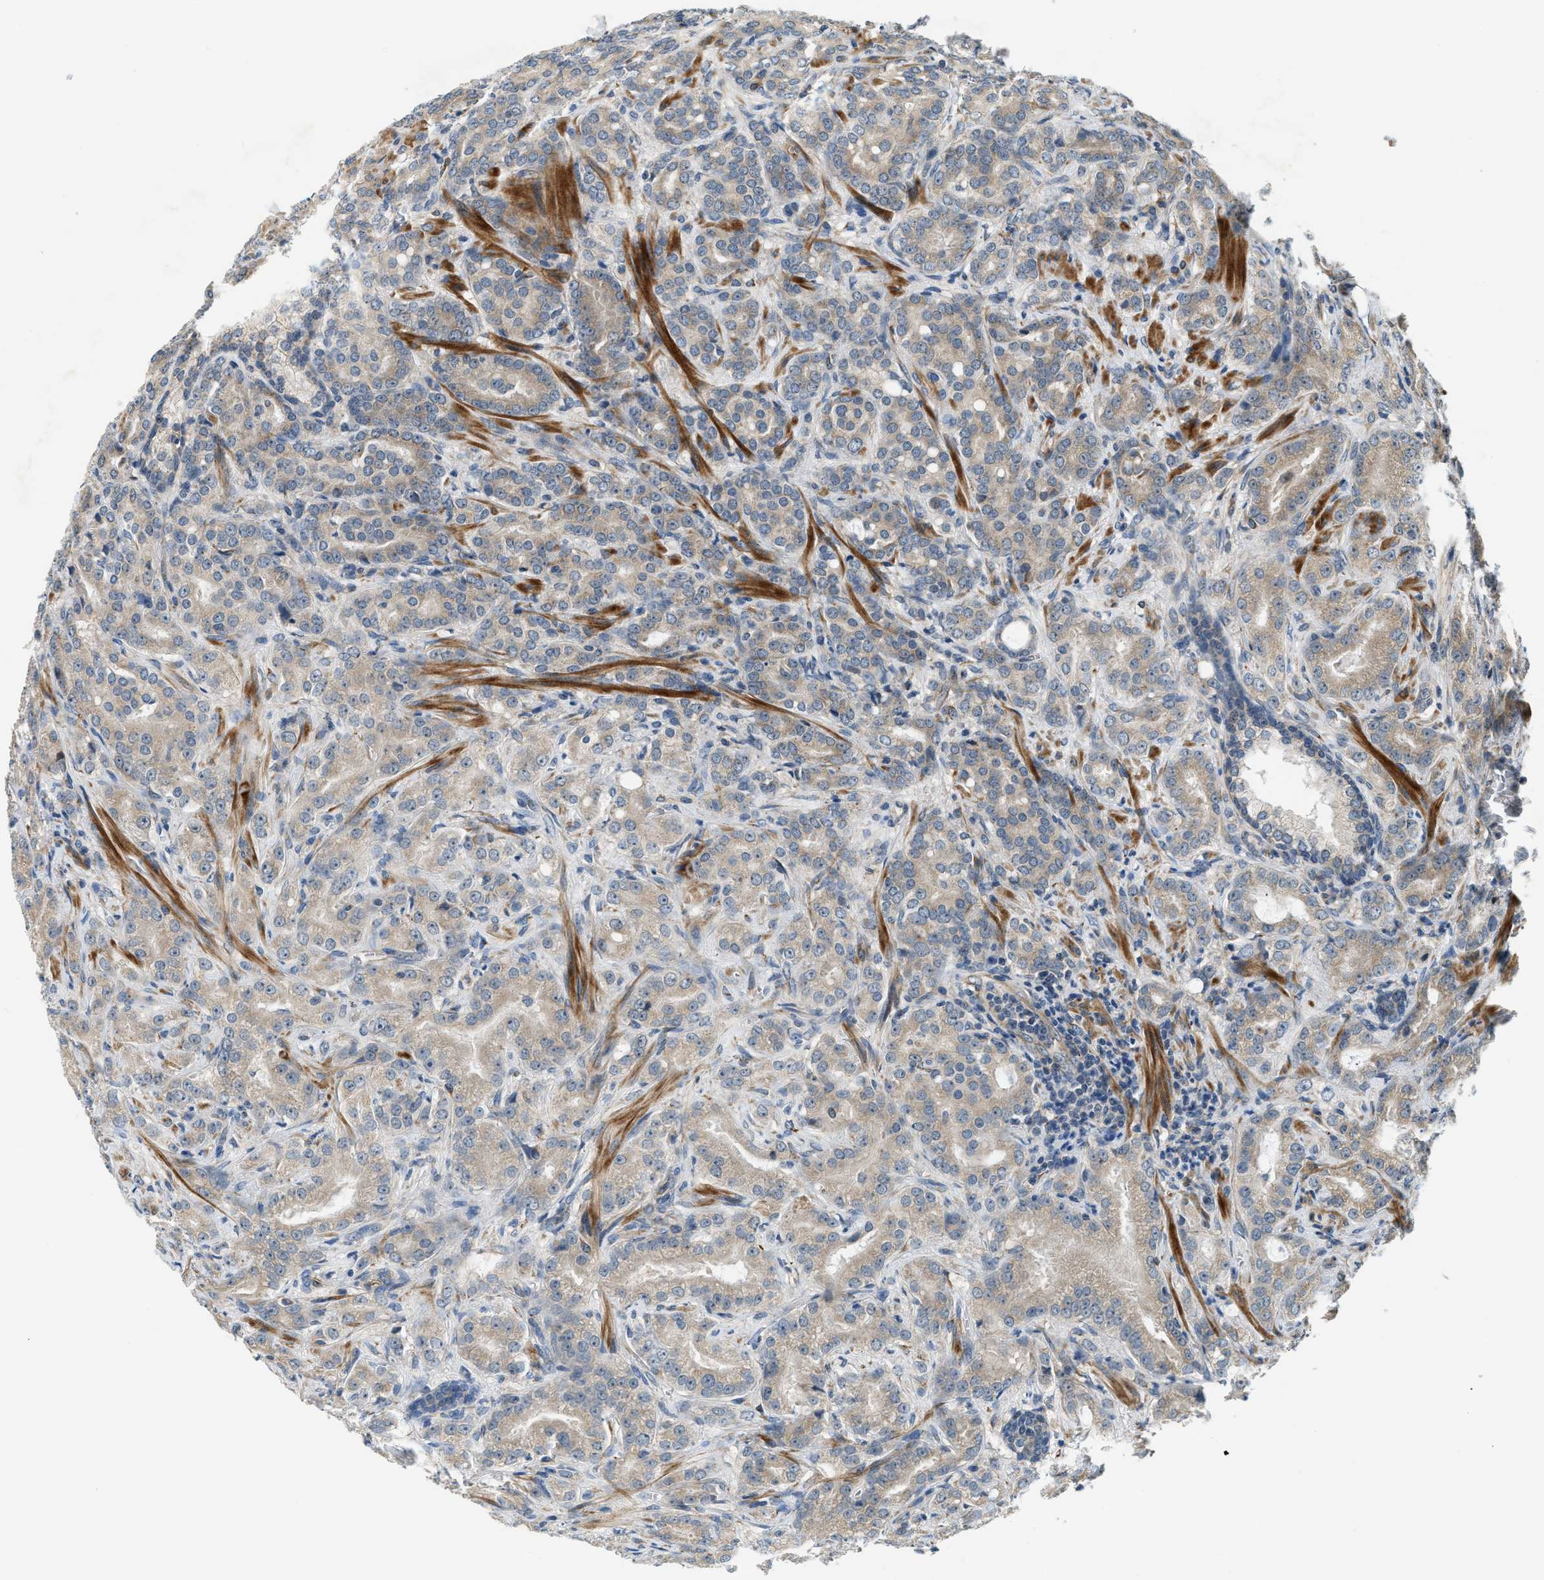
{"staining": {"intensity": "weak", "quantity": ">75%", "location": "cytoplasmic/membranous"}, "tissue": "prostate cancer", "cell_type": "Tumor cells", "image_type": "cancer", "snomed": [{"axis": "morphology", "description": "Adenocarcinoma, High grade"}, {"axis": "topography", "description": "Prostate"}], "caption": "Prostate high-grade adenocarcinoma stained with a brown dye displays weak cytoplasmic/membranous positive staining in about >75% of tumor cells.", "gene": "ALOX12", "patient": {"sex": "male", "age": 64}}